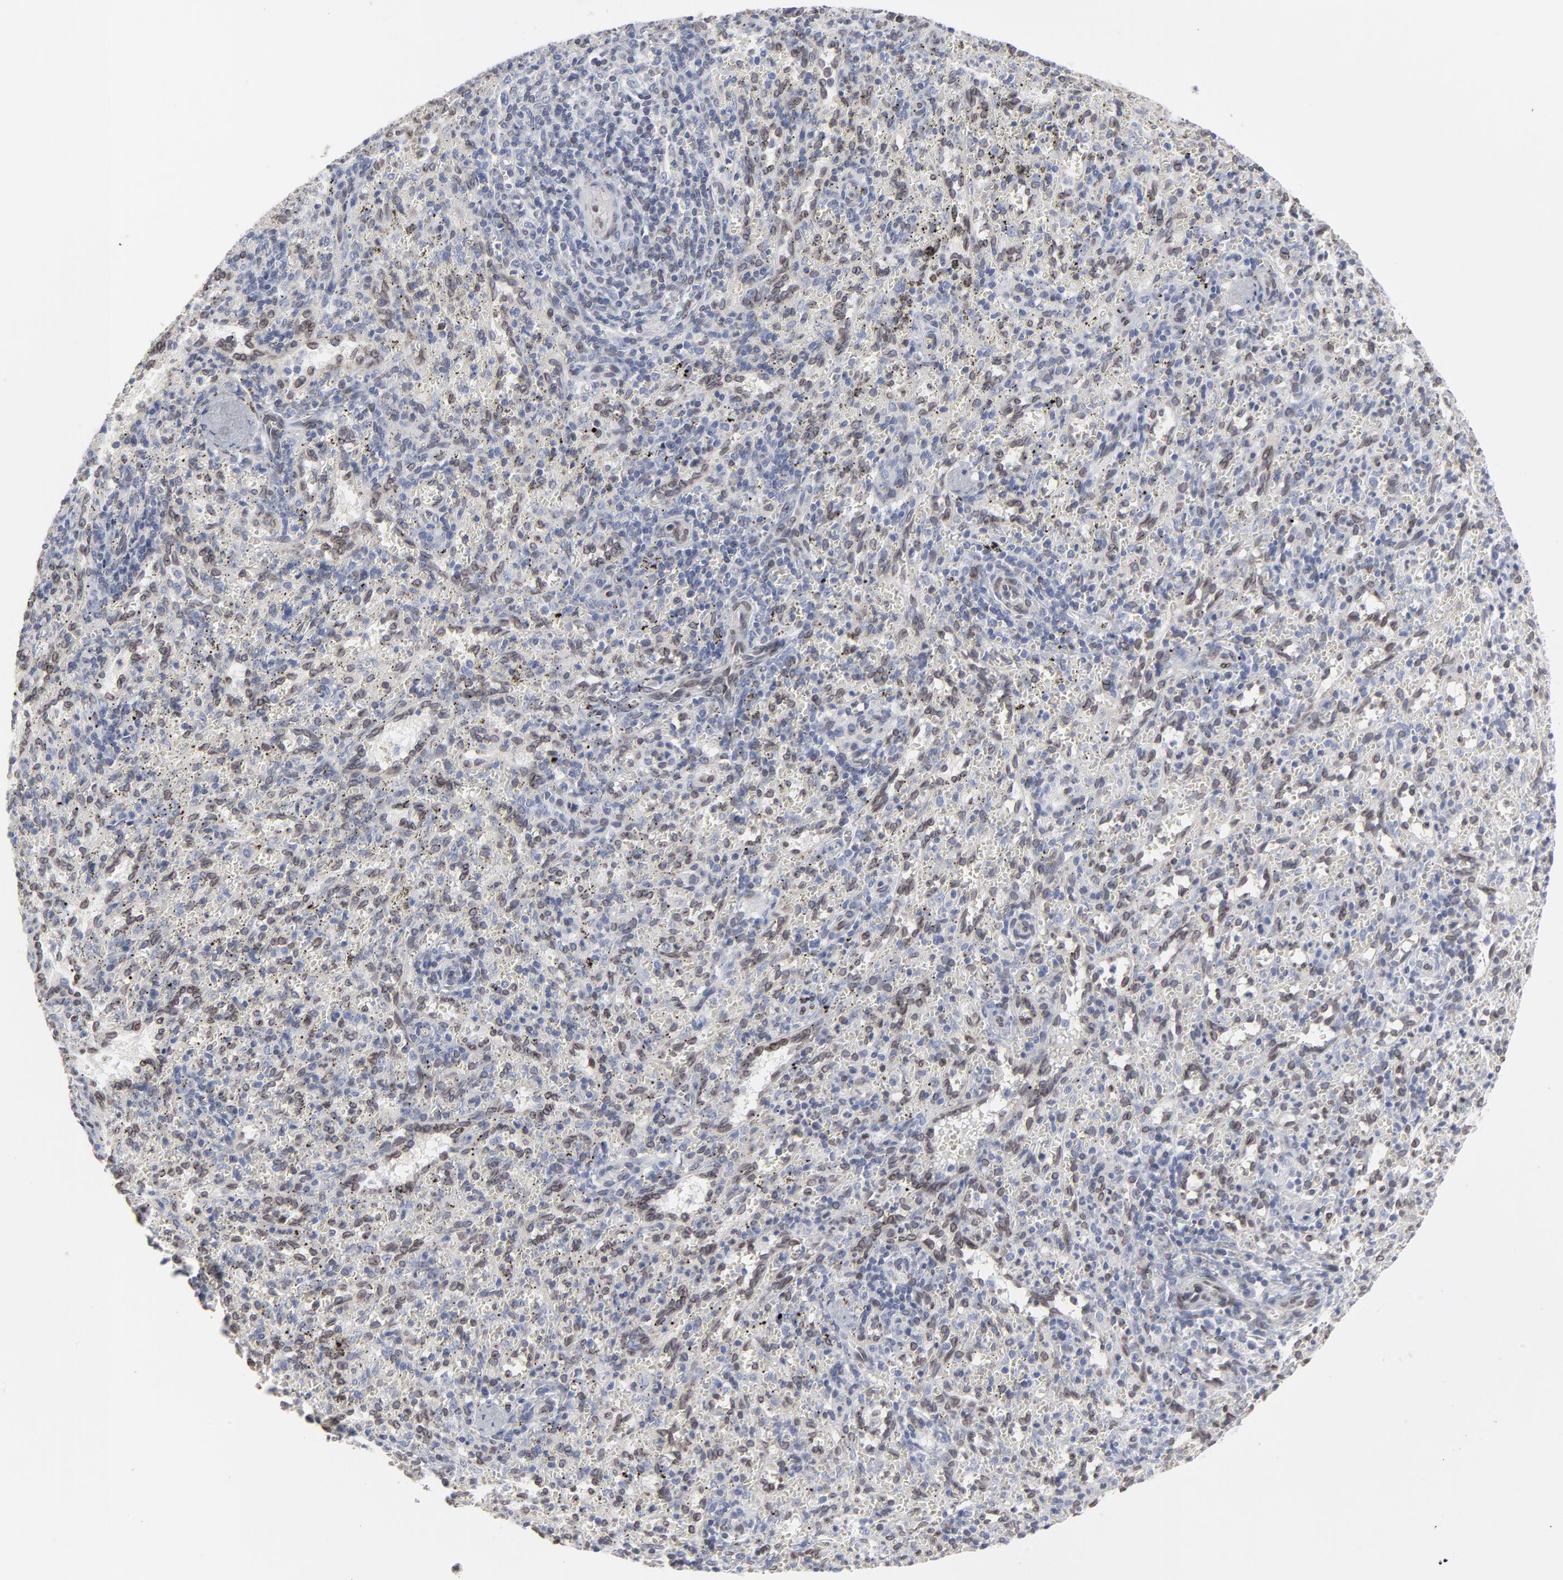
{"staining": {"intensity": "weak", "quantity": "<25%", "location": "cytoplasmic/membranous,nuclear"}, "tissue": "spleen", "cell_type": "Cells in red pulp", "image_type": "normal", "snomed": [{"axis": "morphology", "description": "Normal tissue, NOS"}, {"axis": "topography", "description": "Spleen"}], "caption": "Immunohistochemical staining of benign spleen displays no significant staining in cells in red pulp. The staining is performed using DAB (3,3'-diaminobenzidine) brown chromogen with nuclei counter-stained in using hematoxylin.", "gene": "SYNE2", "patient": {"sex": "female", "age": 10}}